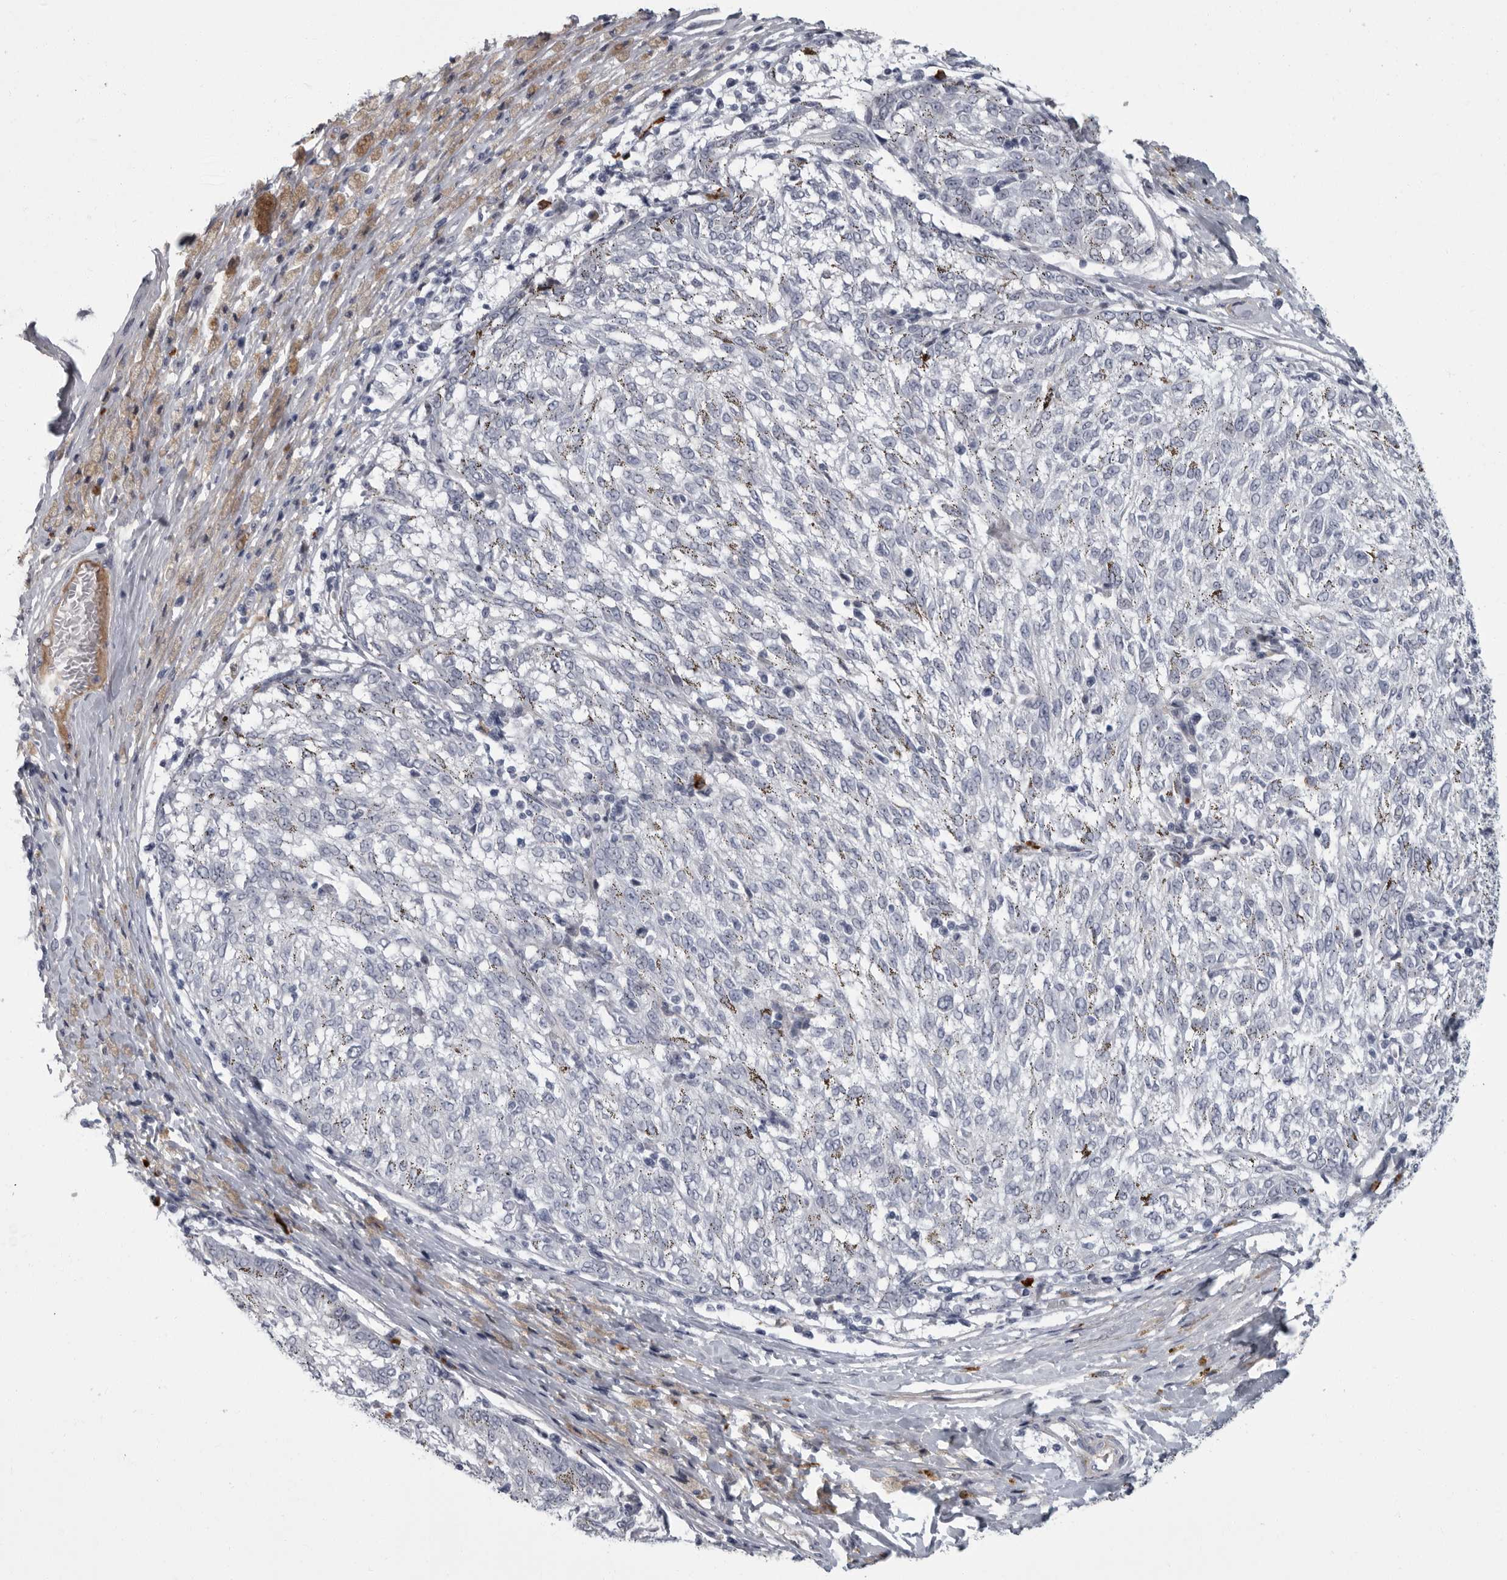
{"staining": {"intensity": "negative", "quantity": "none", "location": "none"}, "tissue": "melanoma", "cell_type": "Tumor cells", "image_type": "cancer", "snomed": [{"axis": "morphology", "description": "Malignant melanoma, NOS"}, {"axis": "topography", "description": "Skin"}], "caption": "An image of human malignant melanoma is negative for staining in tumor cells.", "gene": "SLC25A39", "patient": {"sex": "female", "age": 72}}